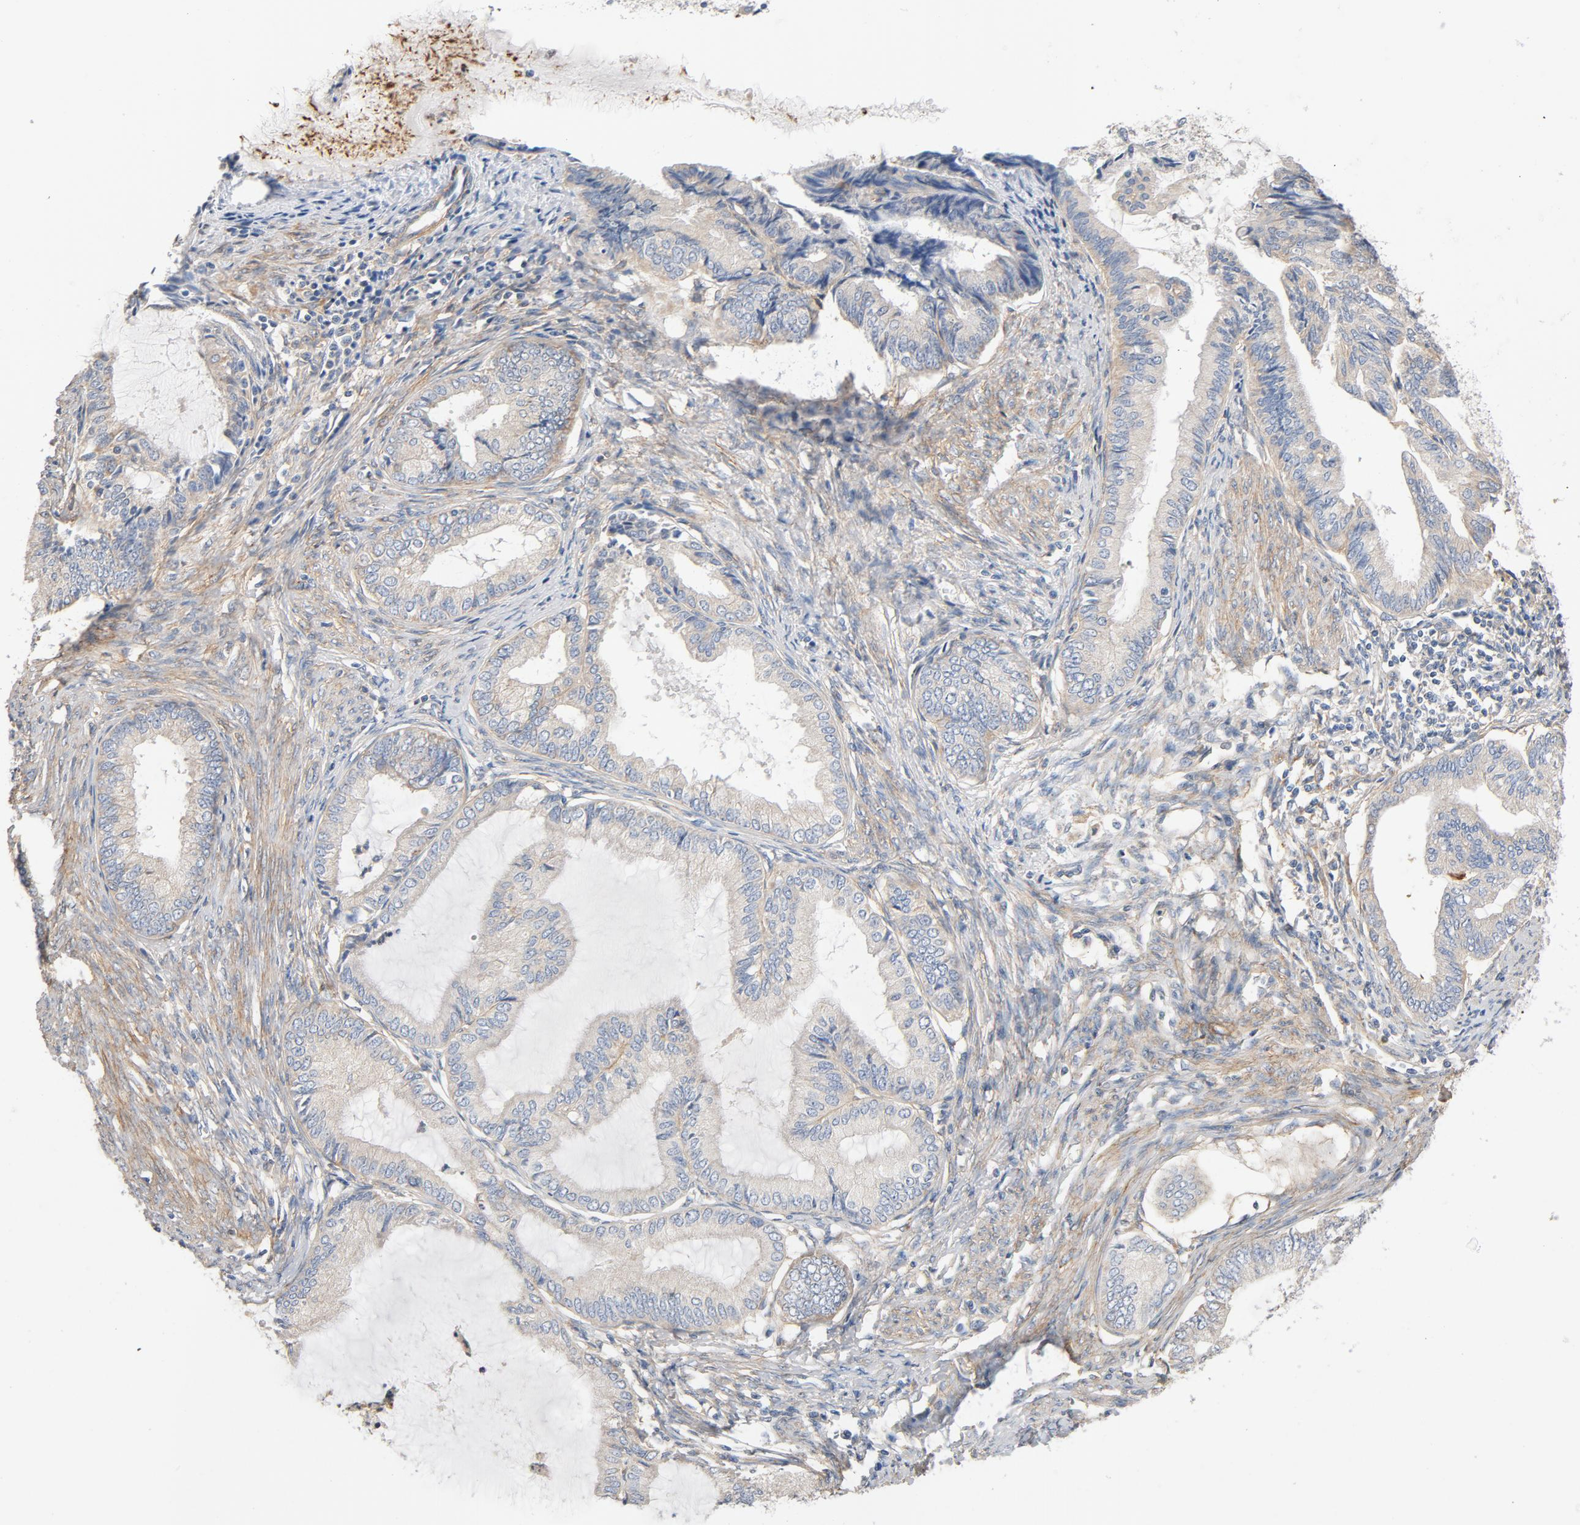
{"staining": {"intensity": "weak", "quantity": "25%-75%", "location": "cytoplasmic/membranous"}, "tissue": "endometrial cancer", "cell_type": "Tumor cells", "image_type": "cancer", "snomed": [{"axis": "morphology", "description": "Adenocarcinoma, NOS"}, {"axis": "topography", "description": "Endometrium"}], "caption": "Weak cytoplasmic/membranous protein staining is seen in approximately 25%-75% of tumor cells in adenocarcinoma (endometrial).", "gene": "ILK", "patient": {"sex": "female", "age": 86}}